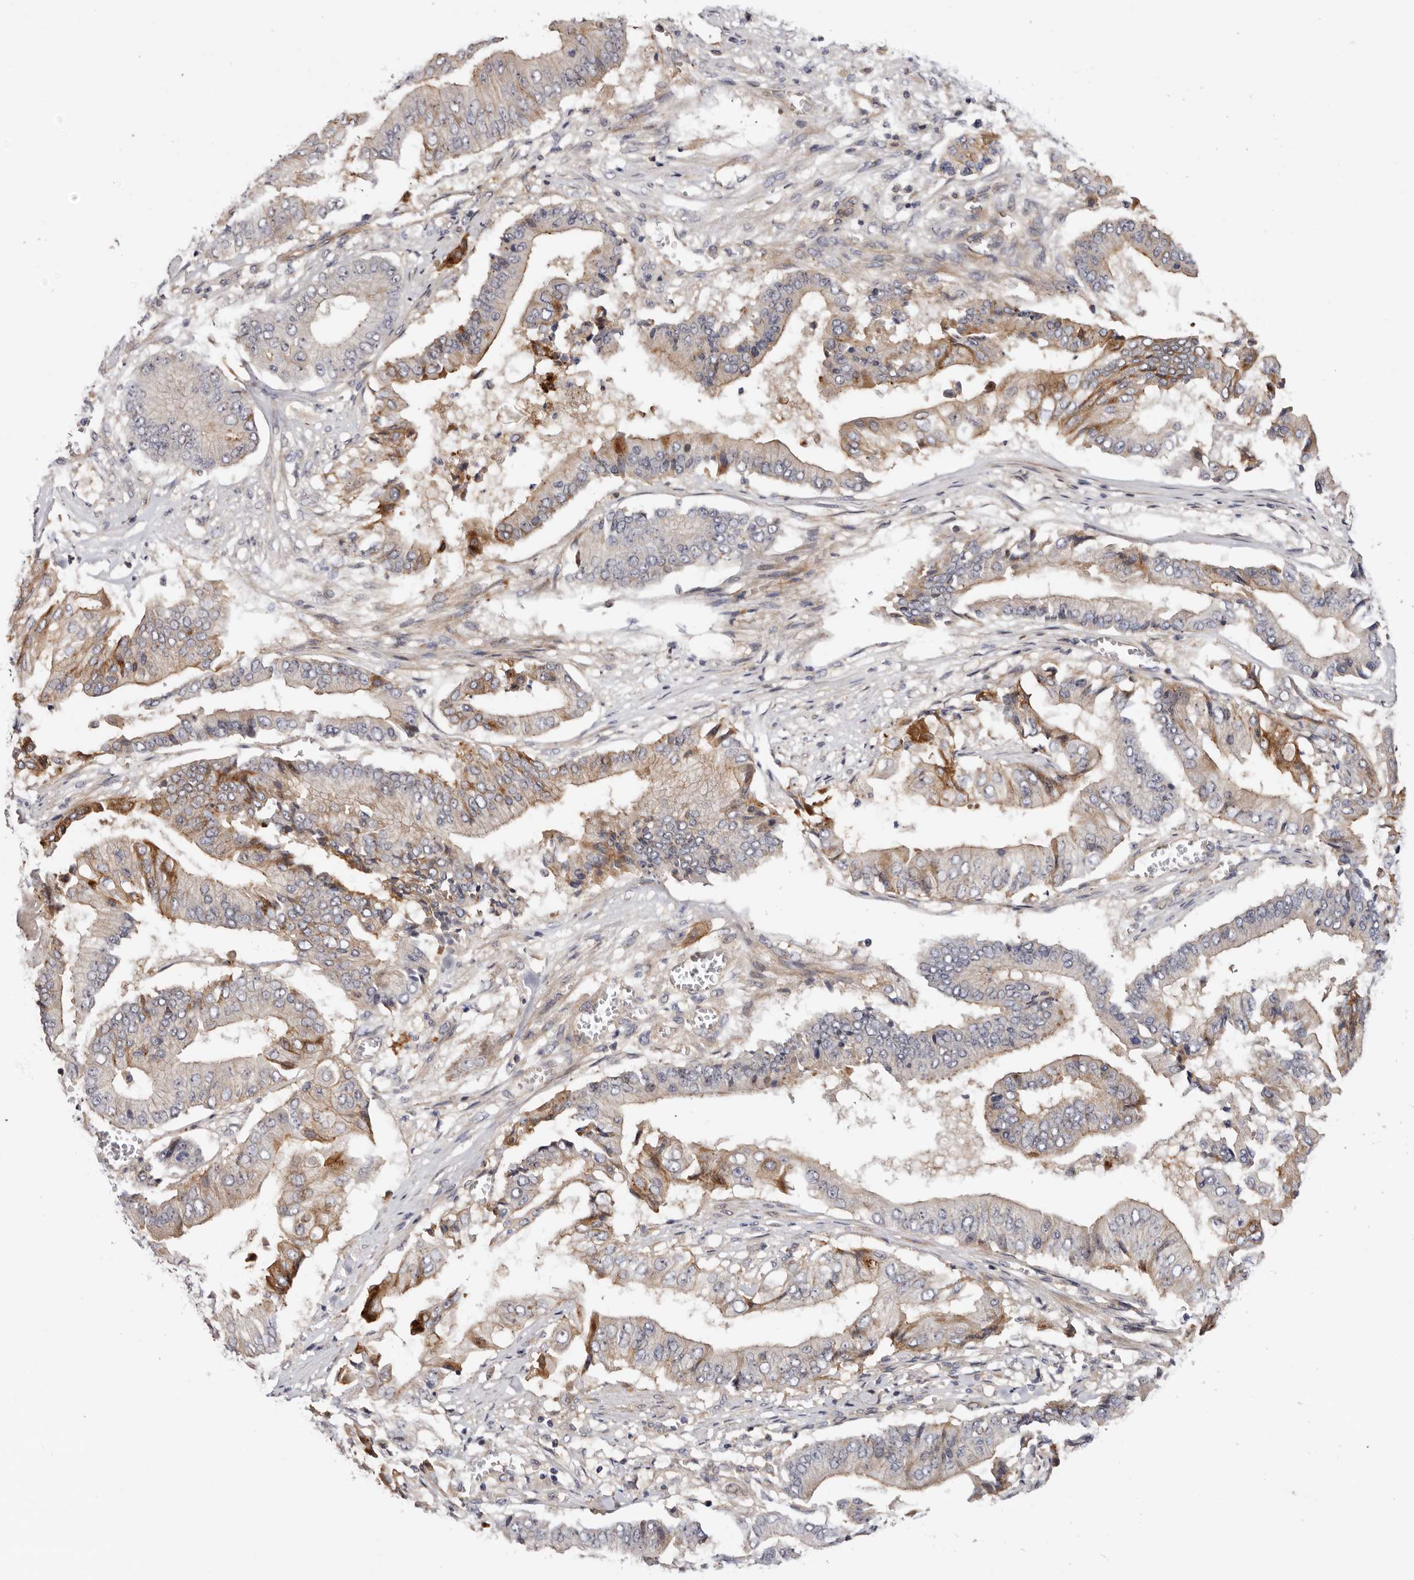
{"staining": {"intensity": "moderate", "quantity": "25%-75%", "location": "cytoplasmic/membranous"}, "tissue": "pancreatic cancer", "cell_type": "Tumor cells", "image_type": "cancer", "snomed": [{"axis": "morphology", "description": "Adenocarcinoma, NOS"}, {"axis": "topography", "description": "Pancreas"}], "caption": "Human pancreatic cancer (adenocarcinoma) stained with a brown dye displays moderate cytoplasmic/membranous positive staining in about 25%-75% of tumor cells.", "gene": "PANK4", "patient": {"sex": "female", "age": 77}}